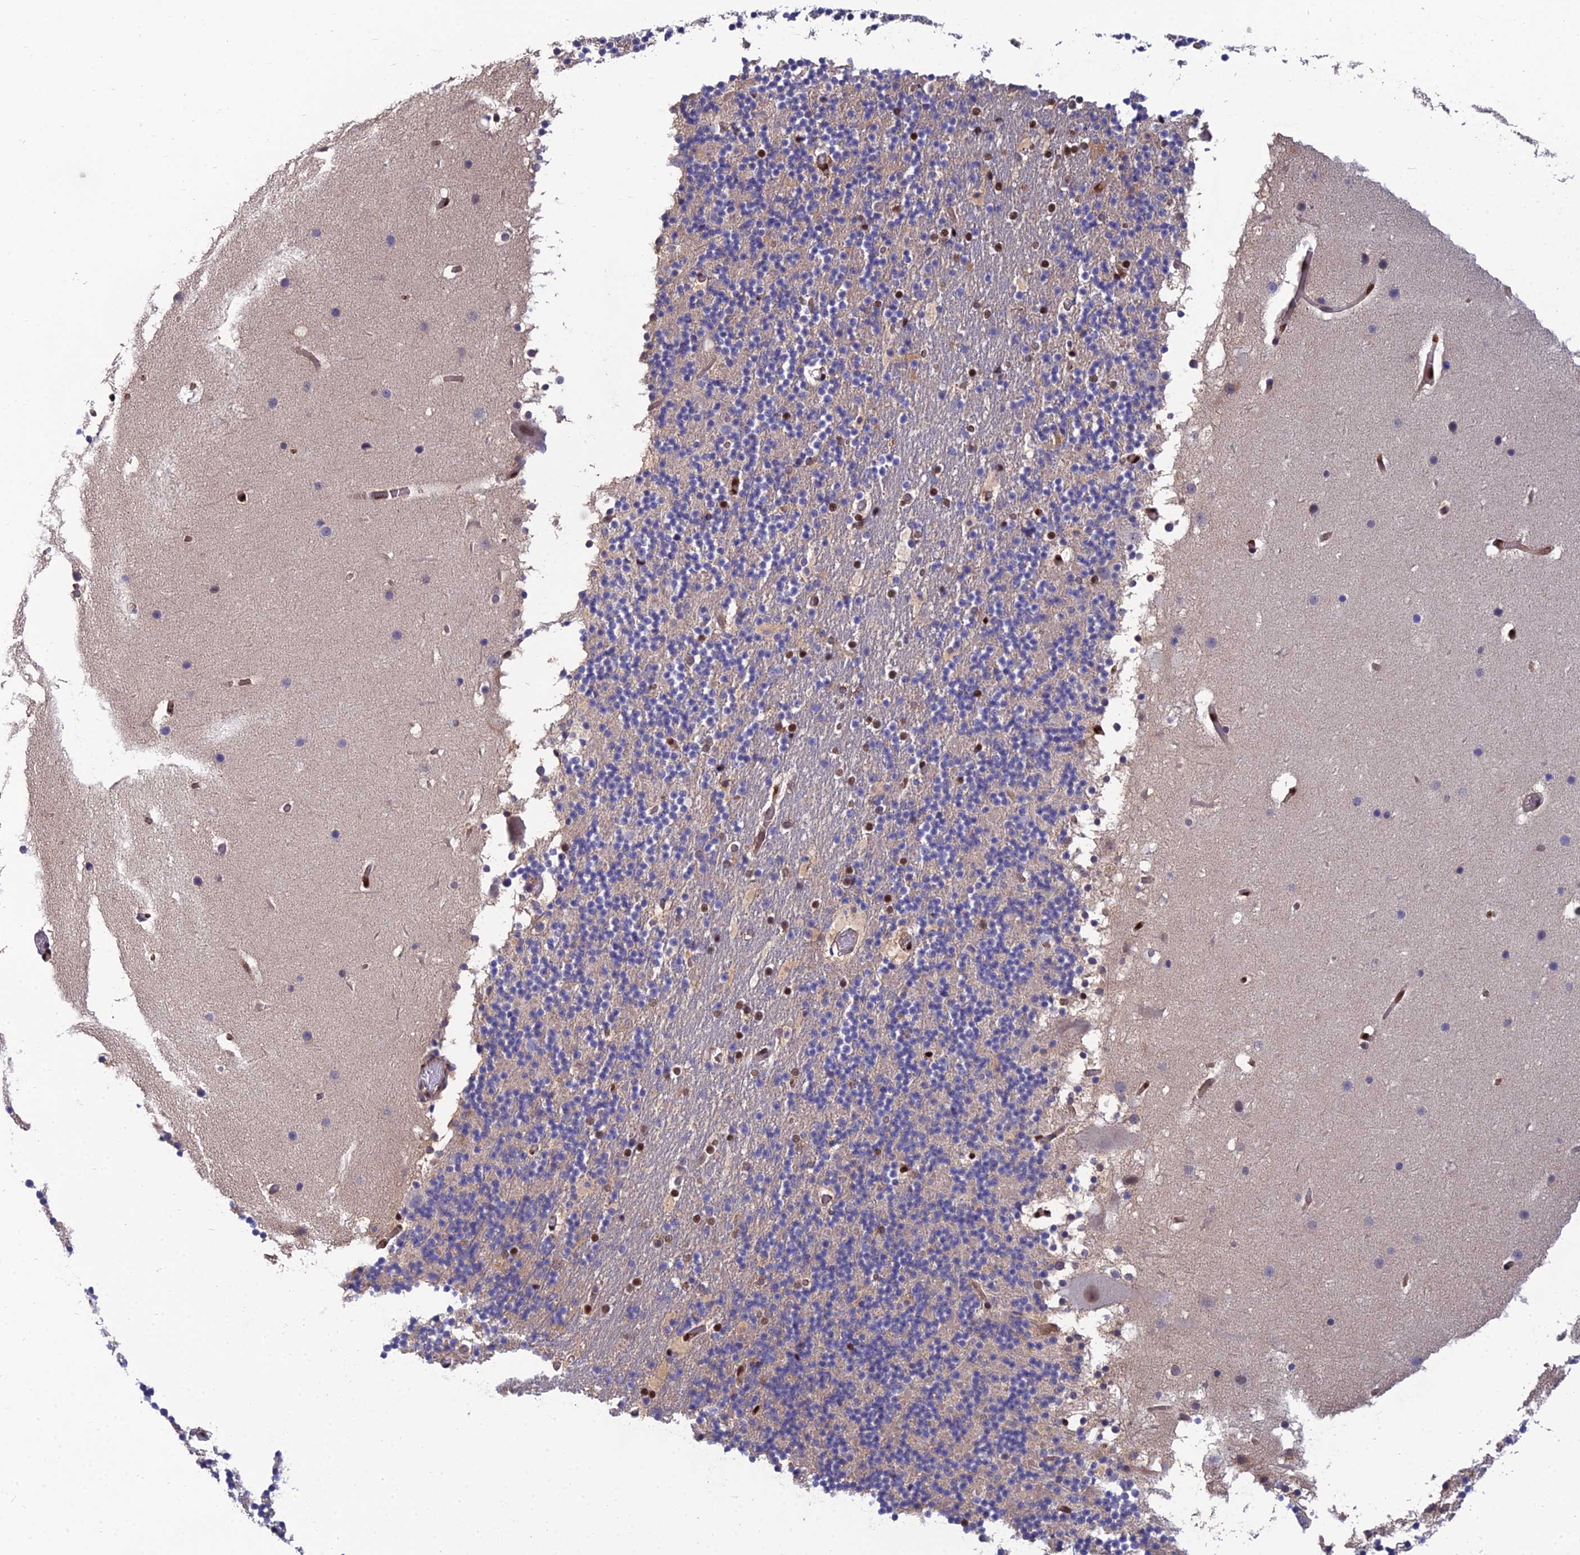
{"staining": {"intensity": "negative", "quantity": "none", "location": "none"}, "tissue": "cerebellum", "cell_type": "Cells in granular layer", "image_type": "normal", "snomed": [{"axis": "morphology", "description": "Normal tissue, NOS"}, {"axis": "topography", "description": "Cerebellum"}], "caption": "The histopathology image shows no staining of cells in granular layer in benign cerebellum.", "gene": "DNPEP", "patient": {"sex": "male", "age": 57}}